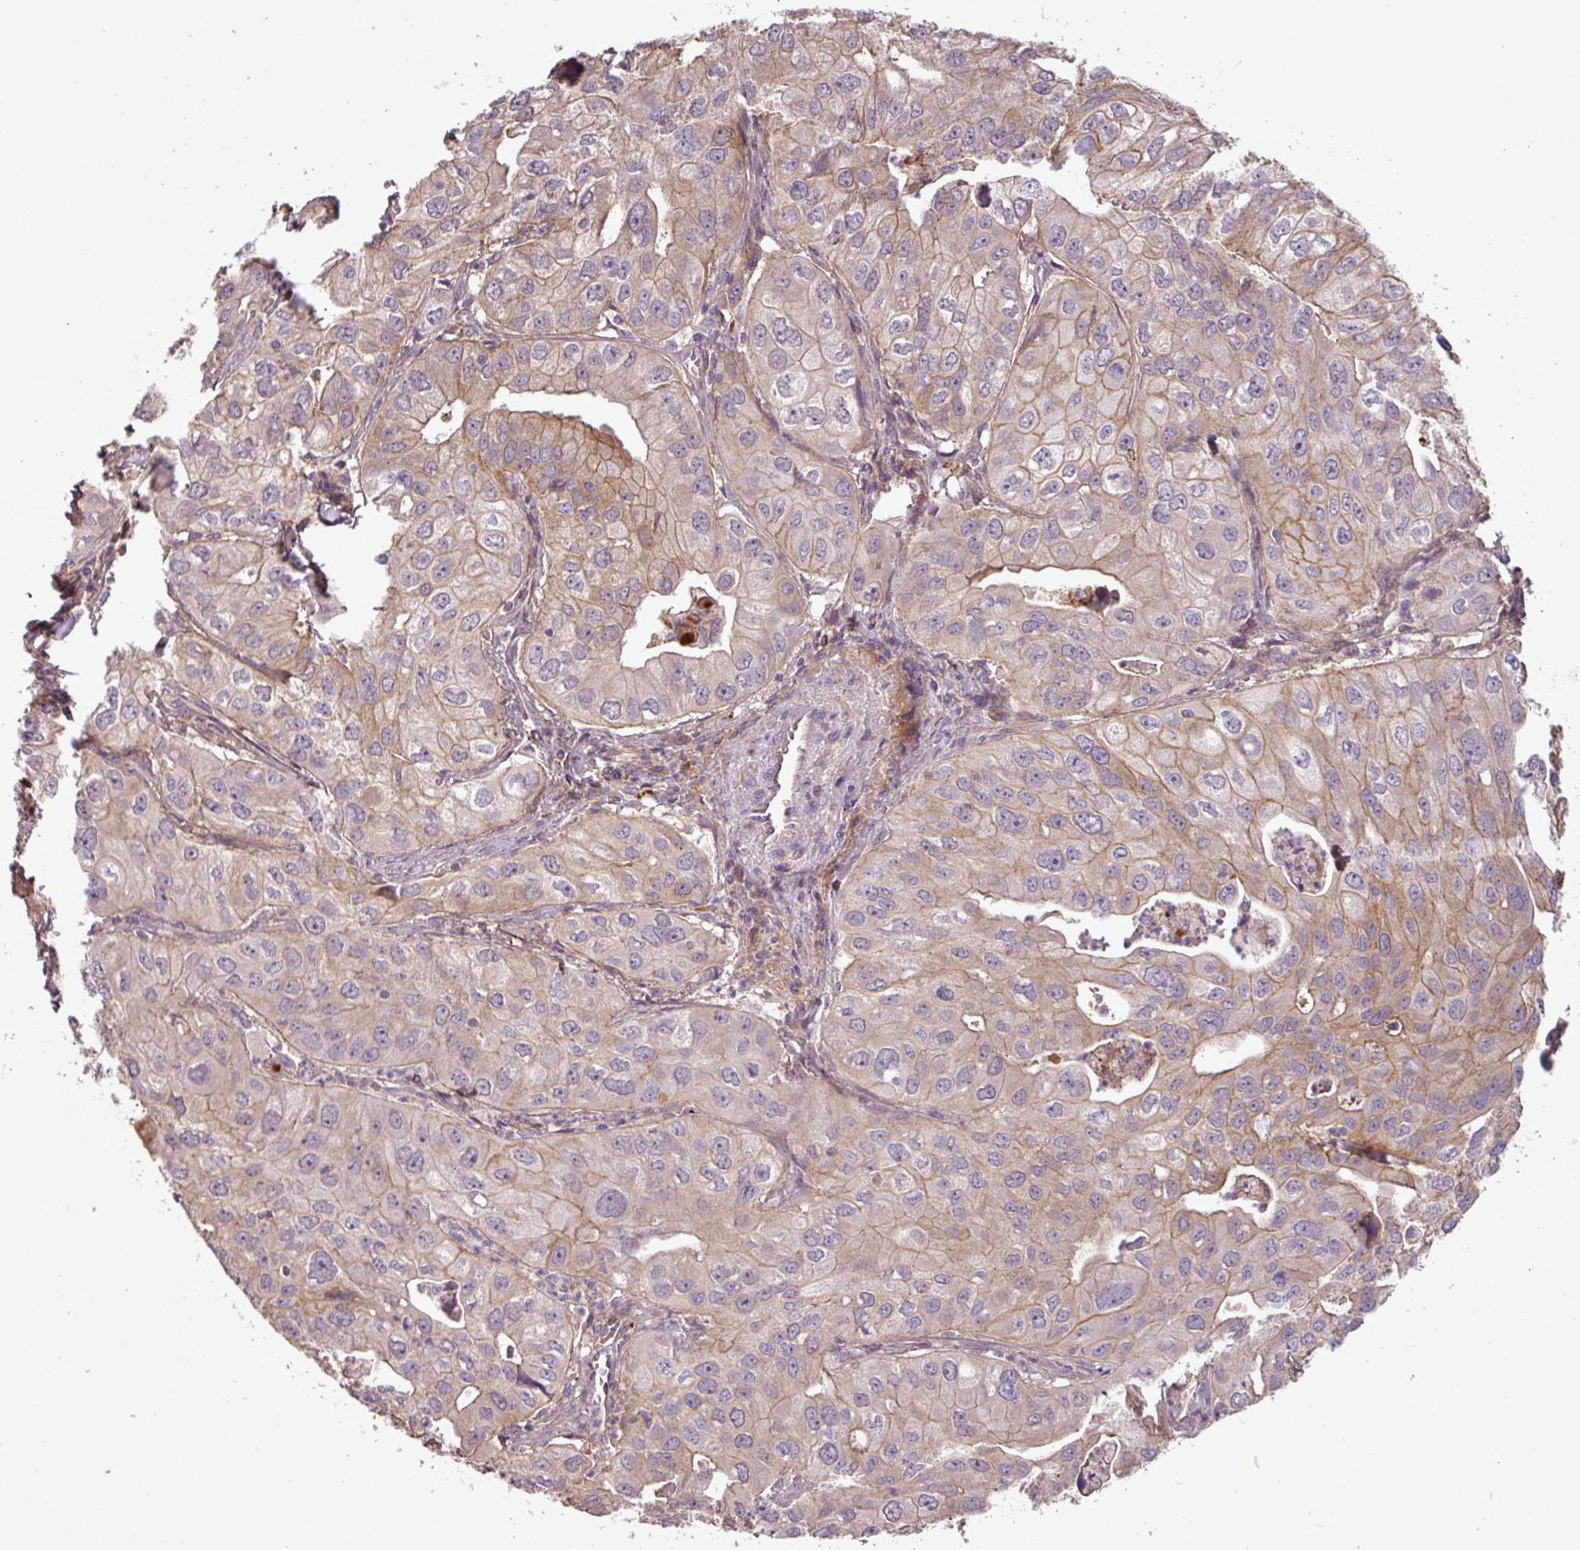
{"staining": {"intensity": "weak", "quantity": "25%-75%", "location": "cytoplasmic/membranous"}, "tissue": "lung cancer", "cell_type": "Tumor cells", "image_type": "cancer", "snomed": [{"axis": "morphology", "description": "Adenocarcinoma, NOS"}, {"axis": "topography", "description": "Lung"}], "caption": "Approximately 25%-75% of tumor cells in human adenocarcinoma (lung) demonstrate weak cytoplasmic/membranous protein positivity as visualized by brown immunohistochemical staining.", "gene": "C4B", "patient": {"sex": "male", "age": 48}}